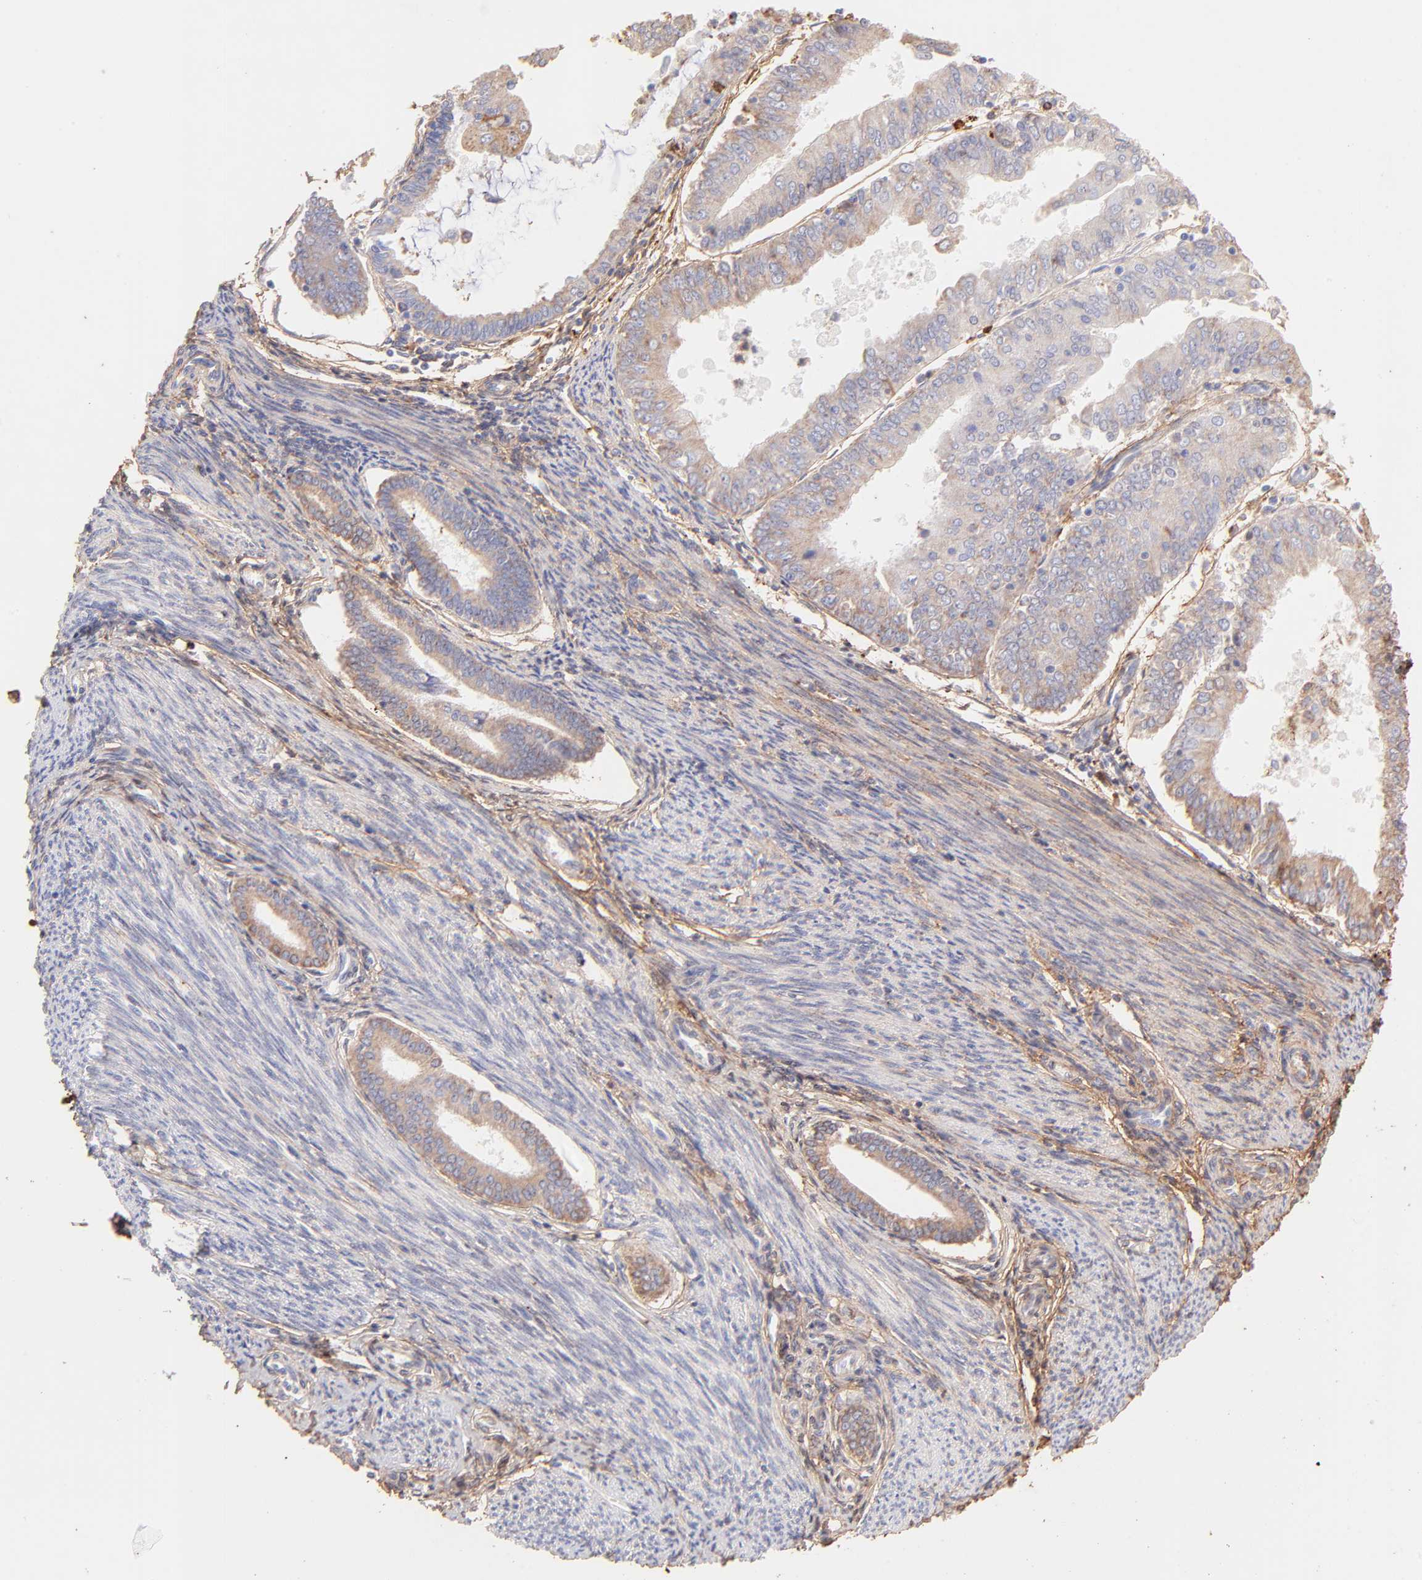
{"staining": {"intensity": "moderate", "quantity": ">75%", "location": "cytoplasmic/membranous"}, "tissue": "endometrial cancer", "cell_type": "Tumor cells", "image_type": "cancer", "snomed": [{"axis": "morphology", "description": "Adenocarcinoma, NOS"}, {"axis": "topography", "description": "Endometrium"}], "caption": "Immunohistochemical staining of endometrial adenocarcinoma shows moderate cytoplasmic/membranous protein staining in about >75% of tumor cells.", "gene": "BGN", "patient": {"sex": "female", "age": 79}}